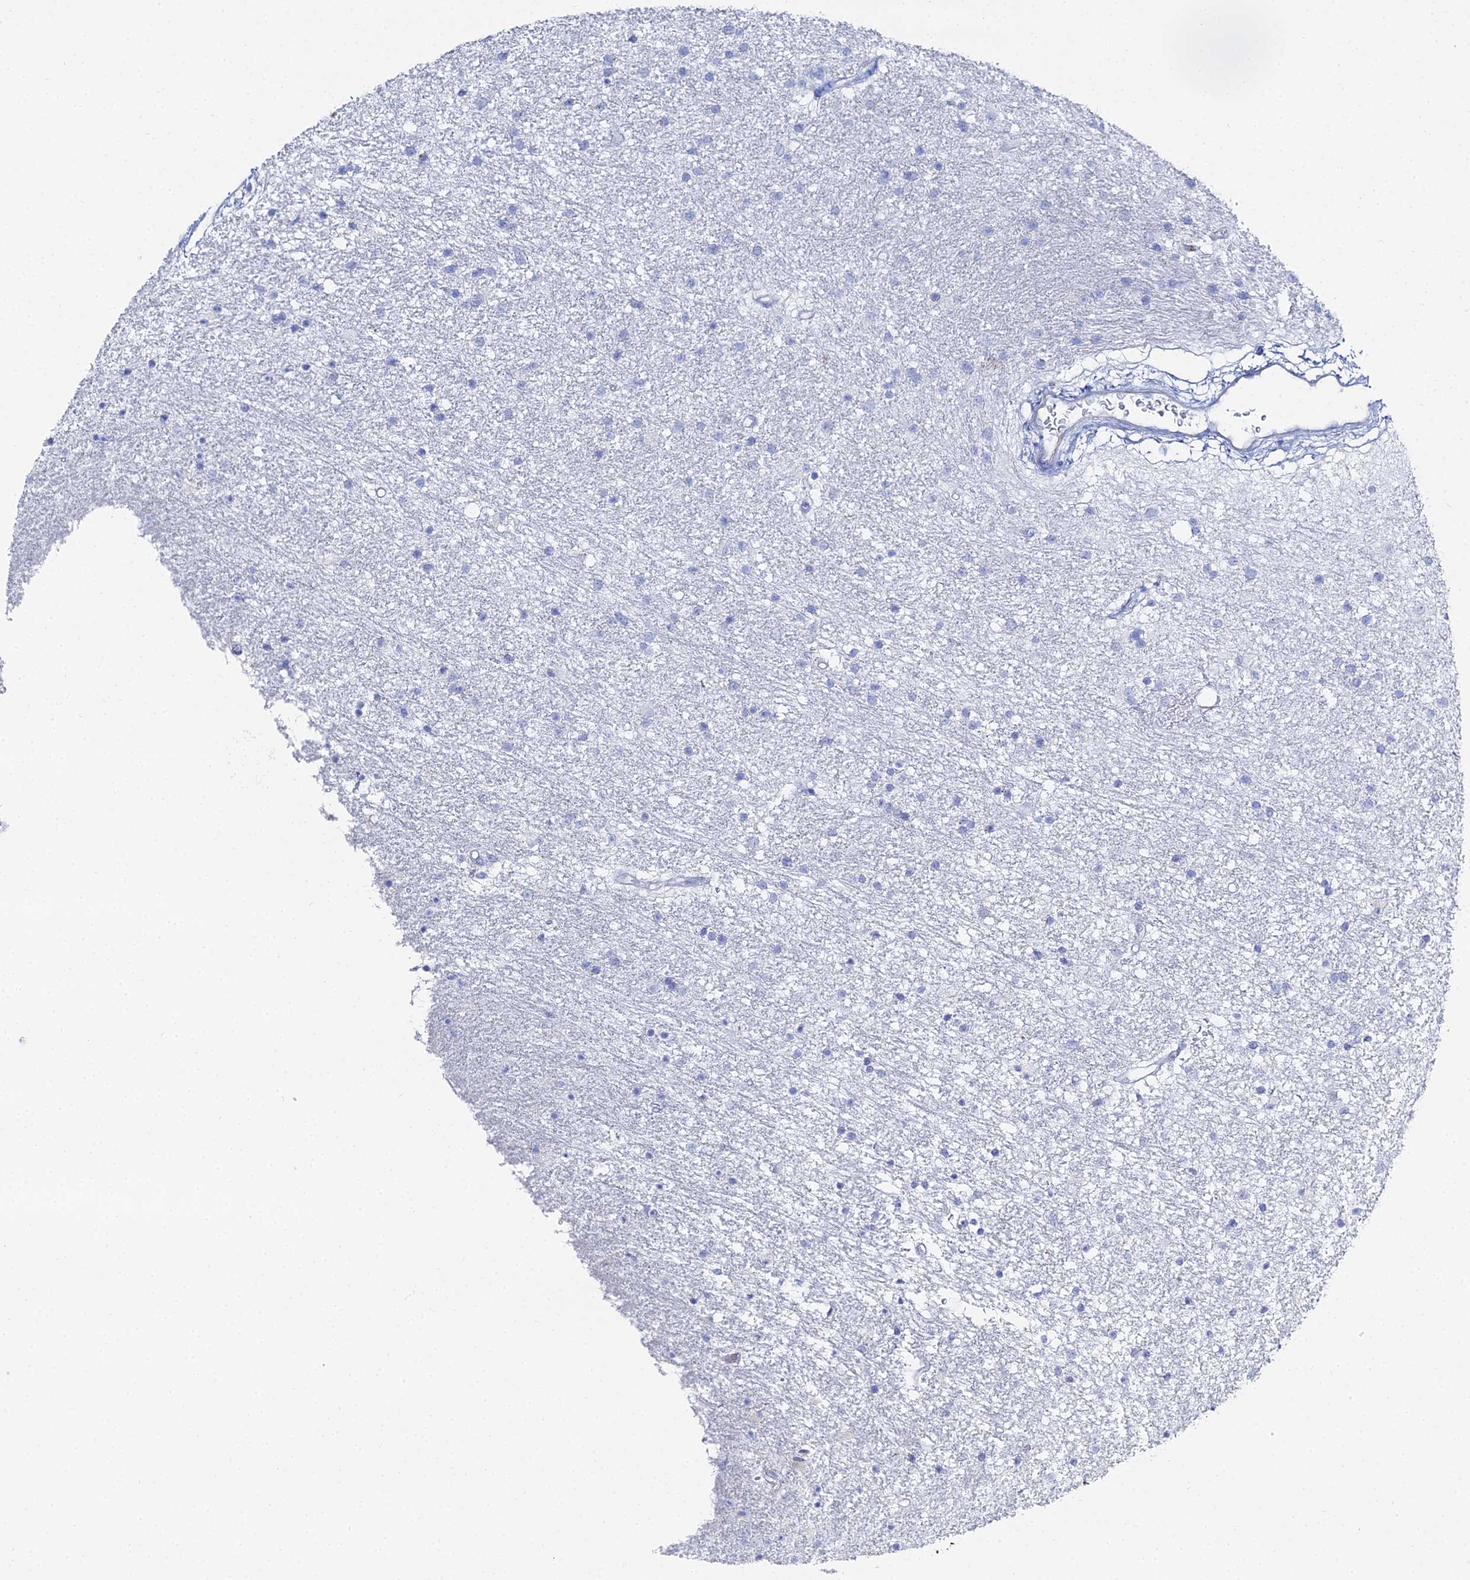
{"staining": {"intensity": "negative", "quantity": "none", "location": "none"}, "tissue": "glioma", "cell_type": "Tumor cells", "image_type": "cancer", "snomed": [{"axis": "morphology", "description": "Glioma, malignant, High grade"}, {"axis": "topography", "description": "Brain"}], "caption": "A high-resolution image shows immunohistochemistry (IHC) staining of malignant glioma (high-grade), which exhibits no significant expression in tumor cells.", "gene": "DHX34", "patient": {"sex": "male", "age": 77}}